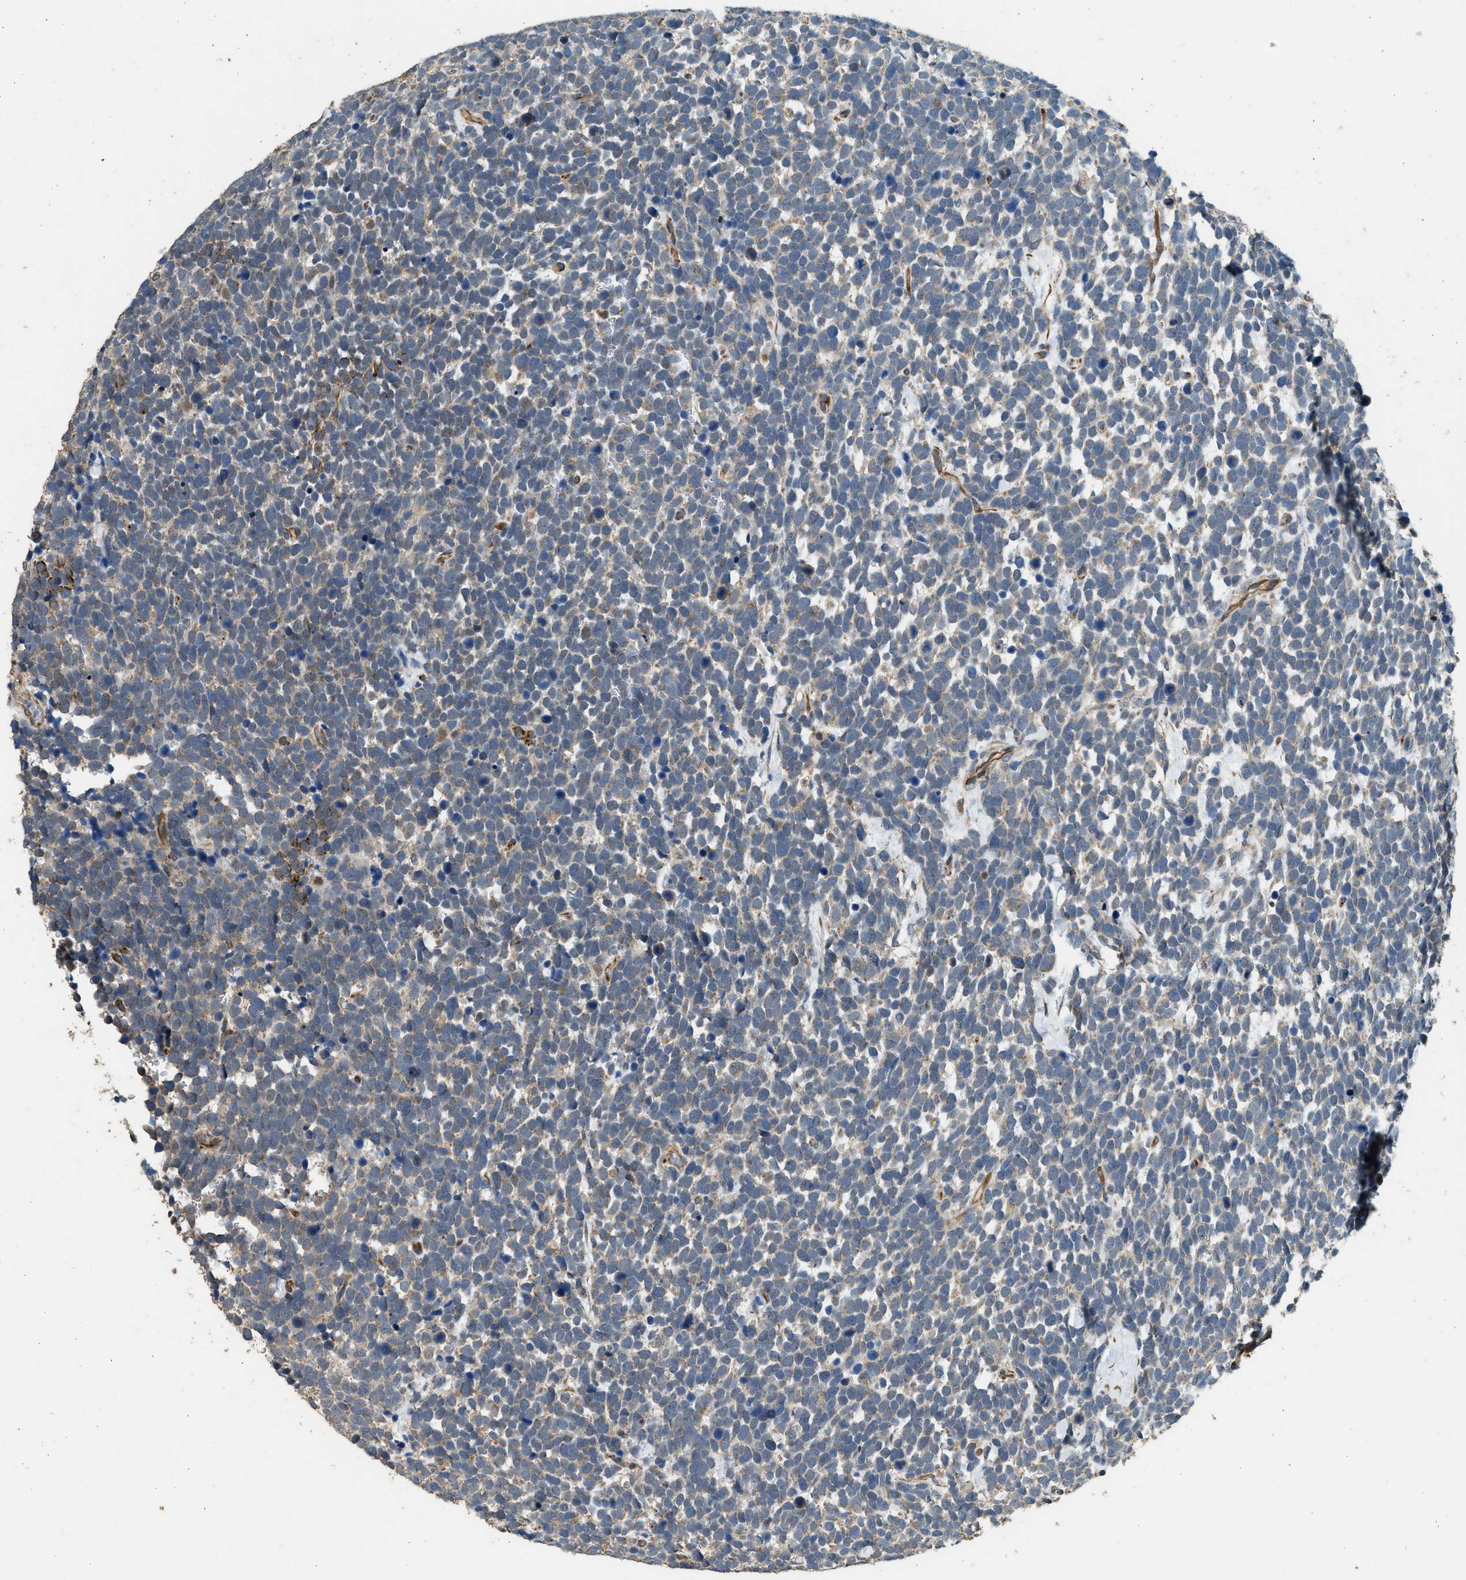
{"staining": {"intensity": "moderate", "quantity": "<25%", "location": "cytoplasmic/membranous"}, "tissue": "urothelial cancer", "cell_type": "Tumor cells", "image_type": "cancer", "snomed": [{"axis": "morphology", "description": "Urothelial carcinoma, High grade"}, {"axis": "topography", "description": "Urinary bladder"}], "caption": "IHC photomicrograph of human urothelial cancer stained for a protein (brown), which shows low levels of moderate cytoplasmic/membranous expression in about <25% of tumor cells.", "gene": "PCLO", "patient": {"sex": "female", "age": 82}}